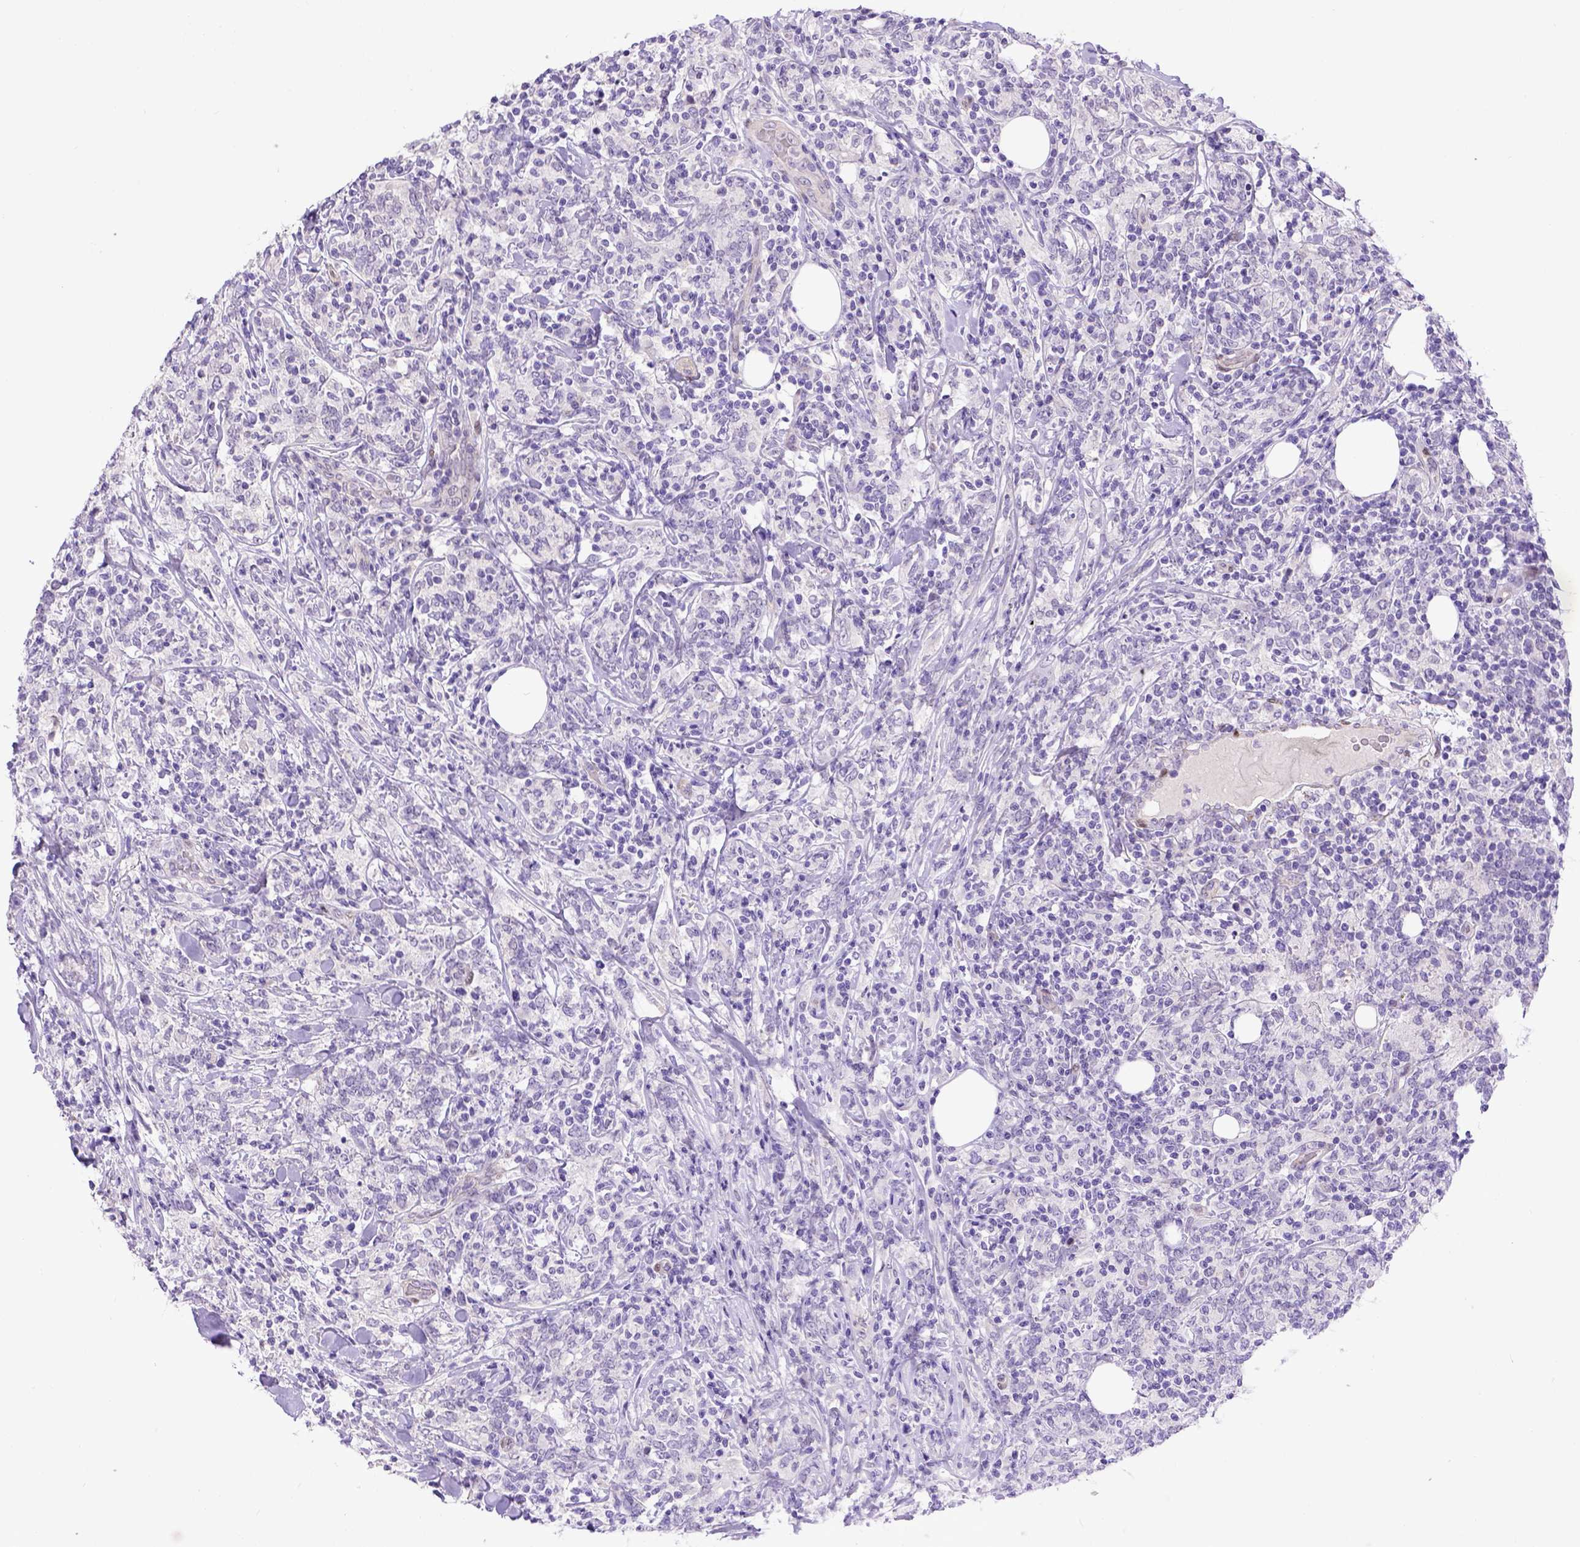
{"staining": {"intensity": "negative", "quantity": "none", "location": "none"}, "tissue": "lymphoma", "cell_type": "Tumor cells", "image_type": "cancer", "snomed": [{"axis": "morphology", "description": "Malignant lymphoma, non-Hodgkin's type, High grade"}, {"axis": "topography", "description": "Lymph node"}], "caption": "Immunohistochemical staining of lymphoma demonstrates no significant staining in tumor cells.", "gene": "BTN1A1", "patient": {"sex": "female", "age": 84}}